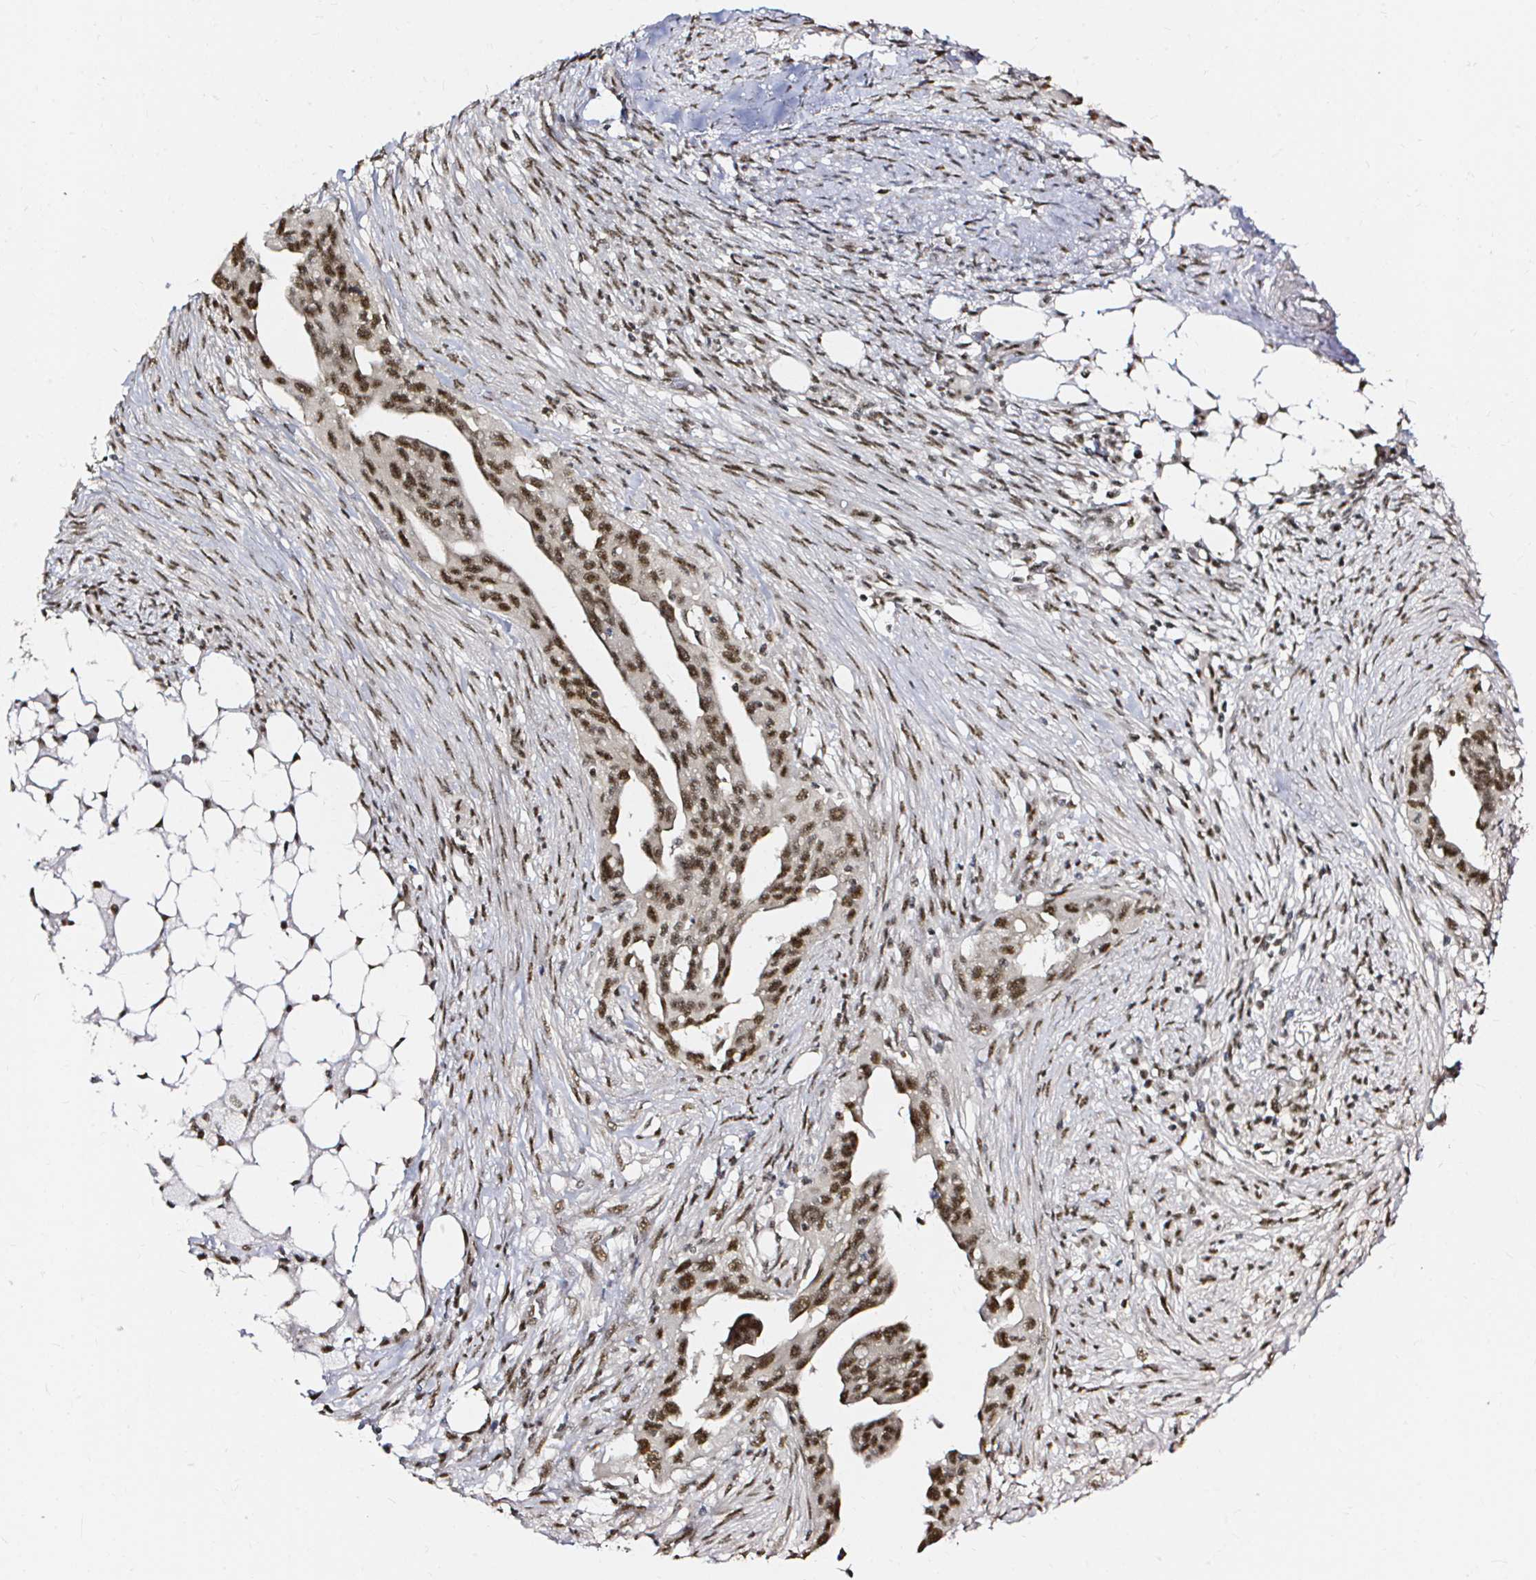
{"staining": {"intensity": "moderate", "quantity": ">75%", "location": "nuclear"}, "tissue": "ovarian cancer", "cell_type": "Tumor cells", "image_type": "cancer", "snomed": [{"axis": "morphology", "description": "Carcinoma, endometroid"}, {"axis": "morphology", "description": "Cystadenocarcinoma, serous, NOS"}, {"axis": "topography", "description": "Ovary"}], "caption": "There is medium levels of moderate nuclear expression in tumor cells of endometroid carcinoma (ovarian), as demonstrated by immunohistochemical staining (brown color).", "gene": "SNRPC", "patient": {"sex": "female", "age": 45}}